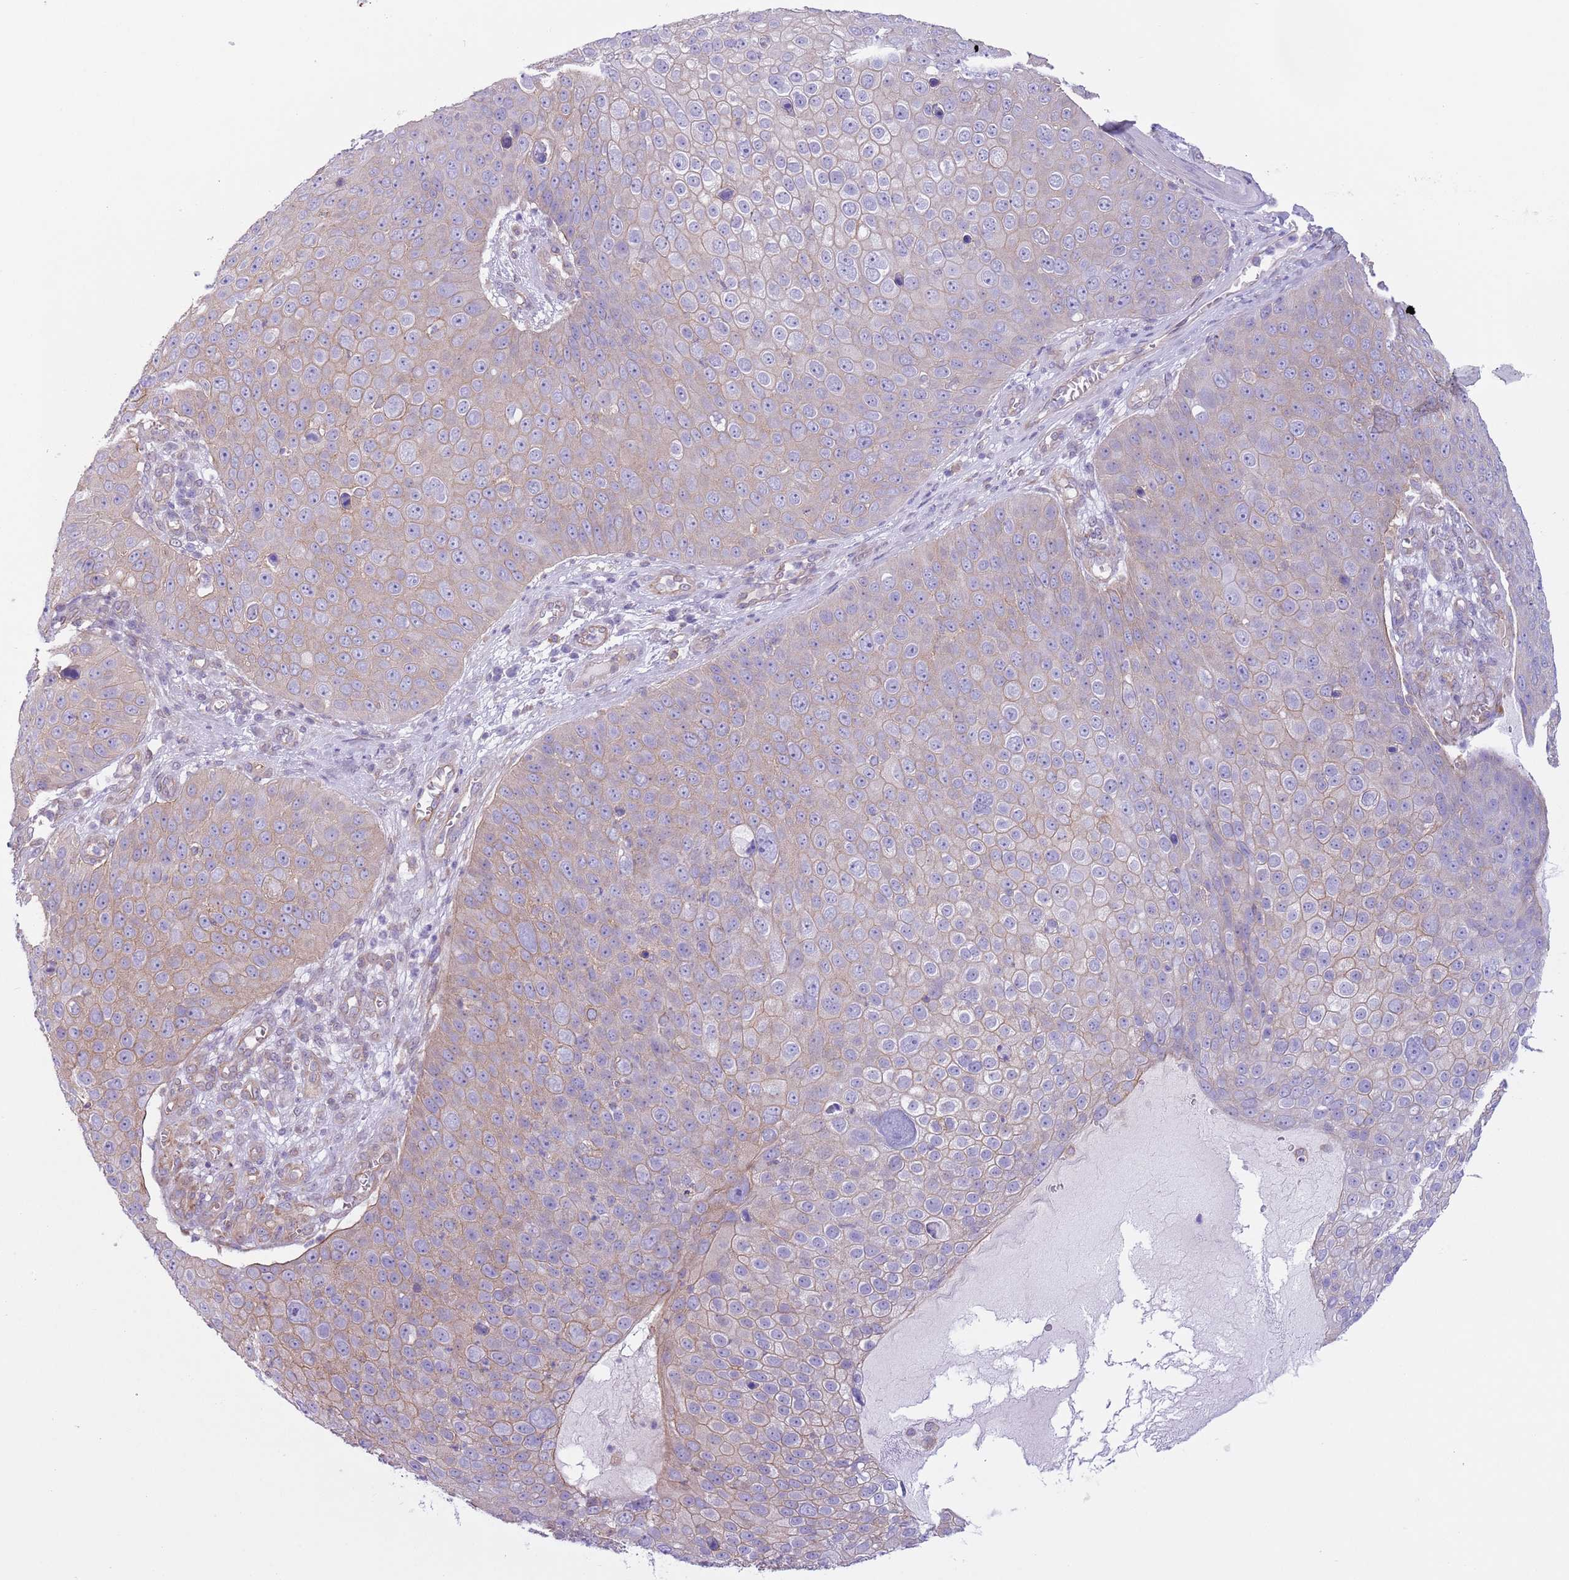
{"staining": {"intensity": "moderate", "quantity": "<25%", "location": "cytoplasmic/membranous"}, "tissue": "skin cancer", "cell_type": "Tumor cells", "image_type": "cancer", "snomed": [{"axis": "morphology", "description": "Squamous cell carcinoma, NOS"}, {"axis": "topography", "description": "Skin"}], "caption": "Immunohistochemical staining of human skin squamous cell carcinoma reveals low levels of moderate cytoplasmic/membranous protein staining in about <25% of tumor cells.", "gene": "RBP3", "patient": {"sex": "male", "age": 71}}